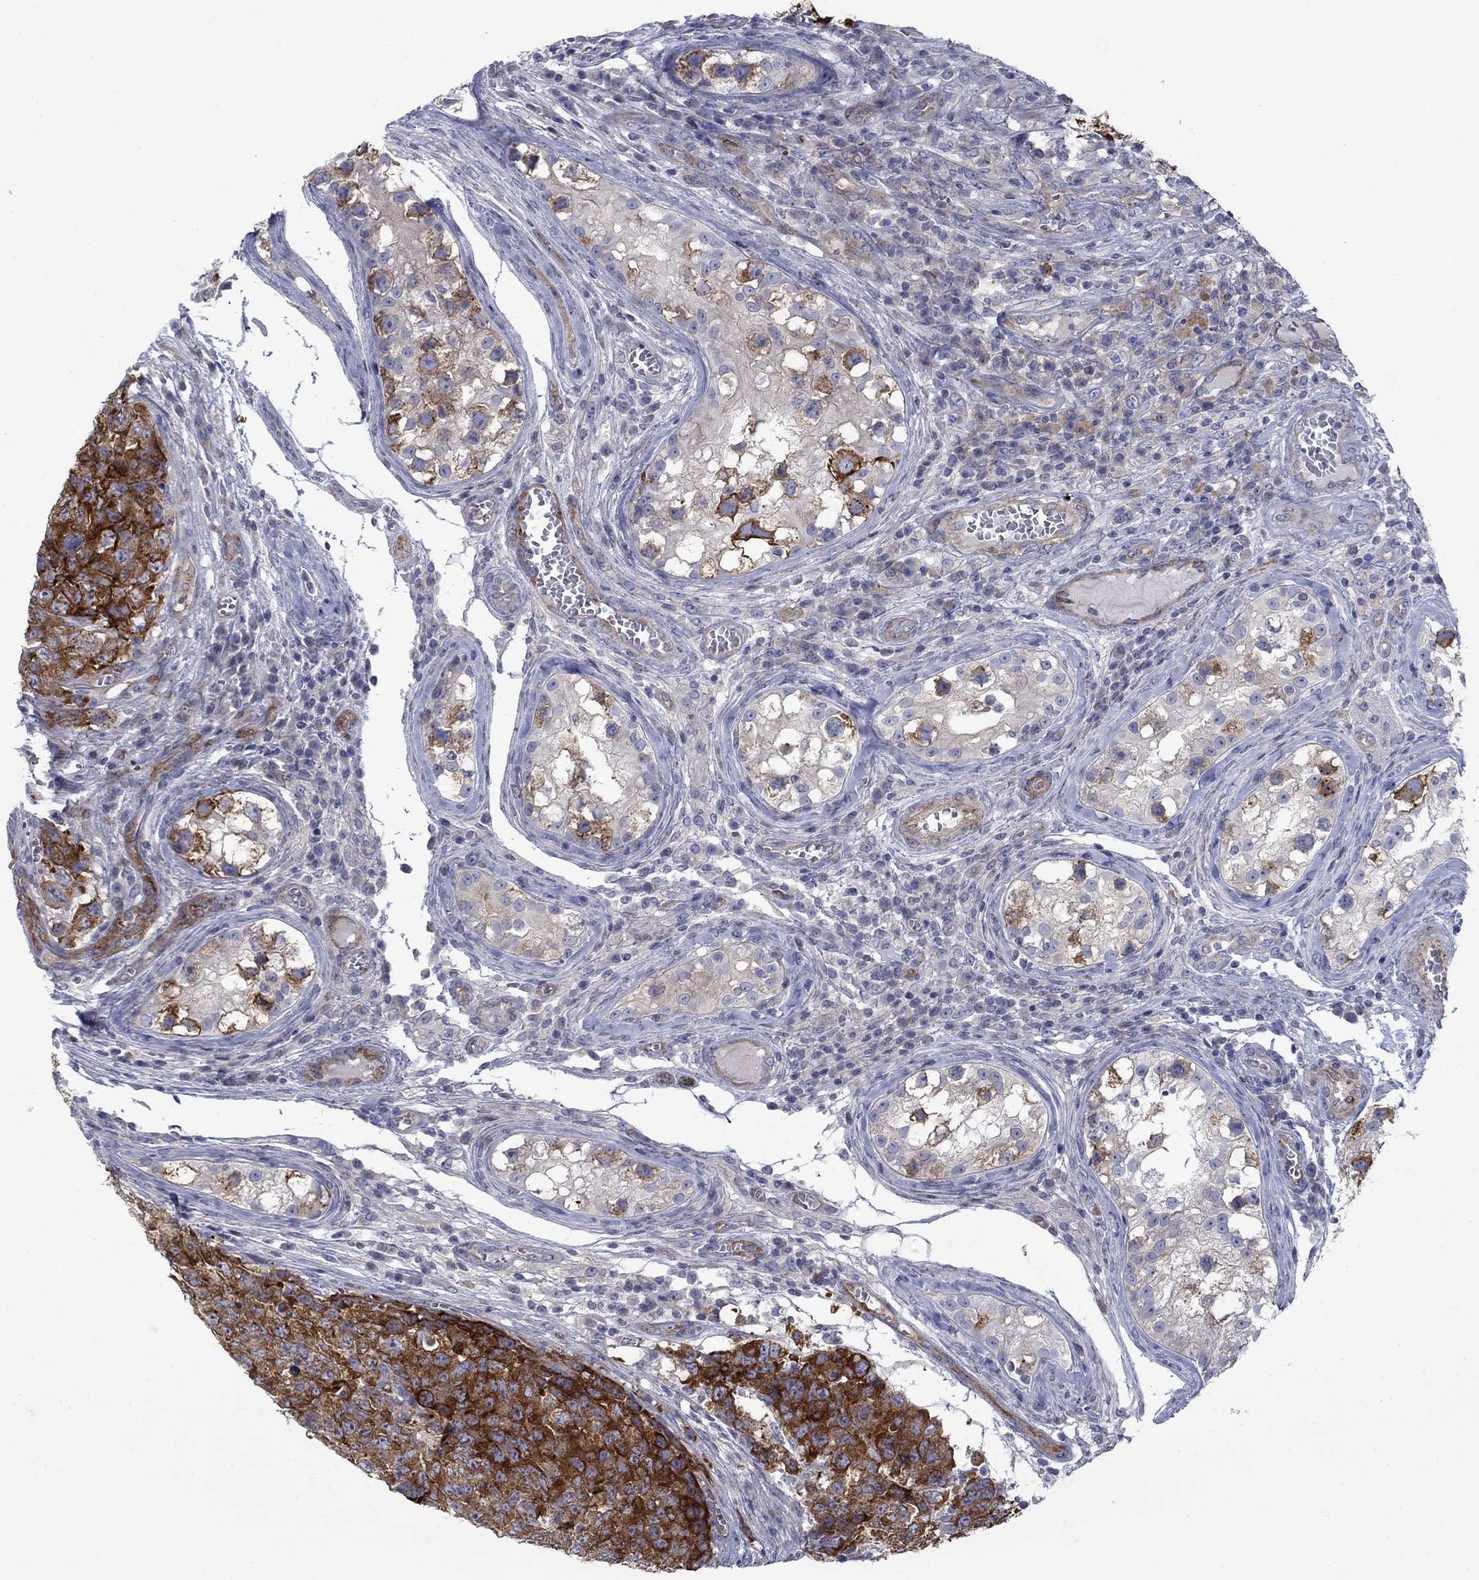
{"staining": {"intensity": "strong", "quantity": ">75%", "location": "cytoplasmic/membranous"}, "tissue": "testis cancer", "cell_type": "Tumor cells", "image_type": "cancer", "snomed": [{"axis": "morphology", "description": "Carcinoma, Embryonal, NOS"}, {"axis": "topography", "description": "Testis"}], "caption": "A brown stain highlights strong cytoplasmic/membranous positivity of a protein in human testis cancer (embryonal carcinoma) tumor cells. Nuclei are stained in blue.", "gene": "FXR1", "patient": {"sex": "male", "age": 23}}